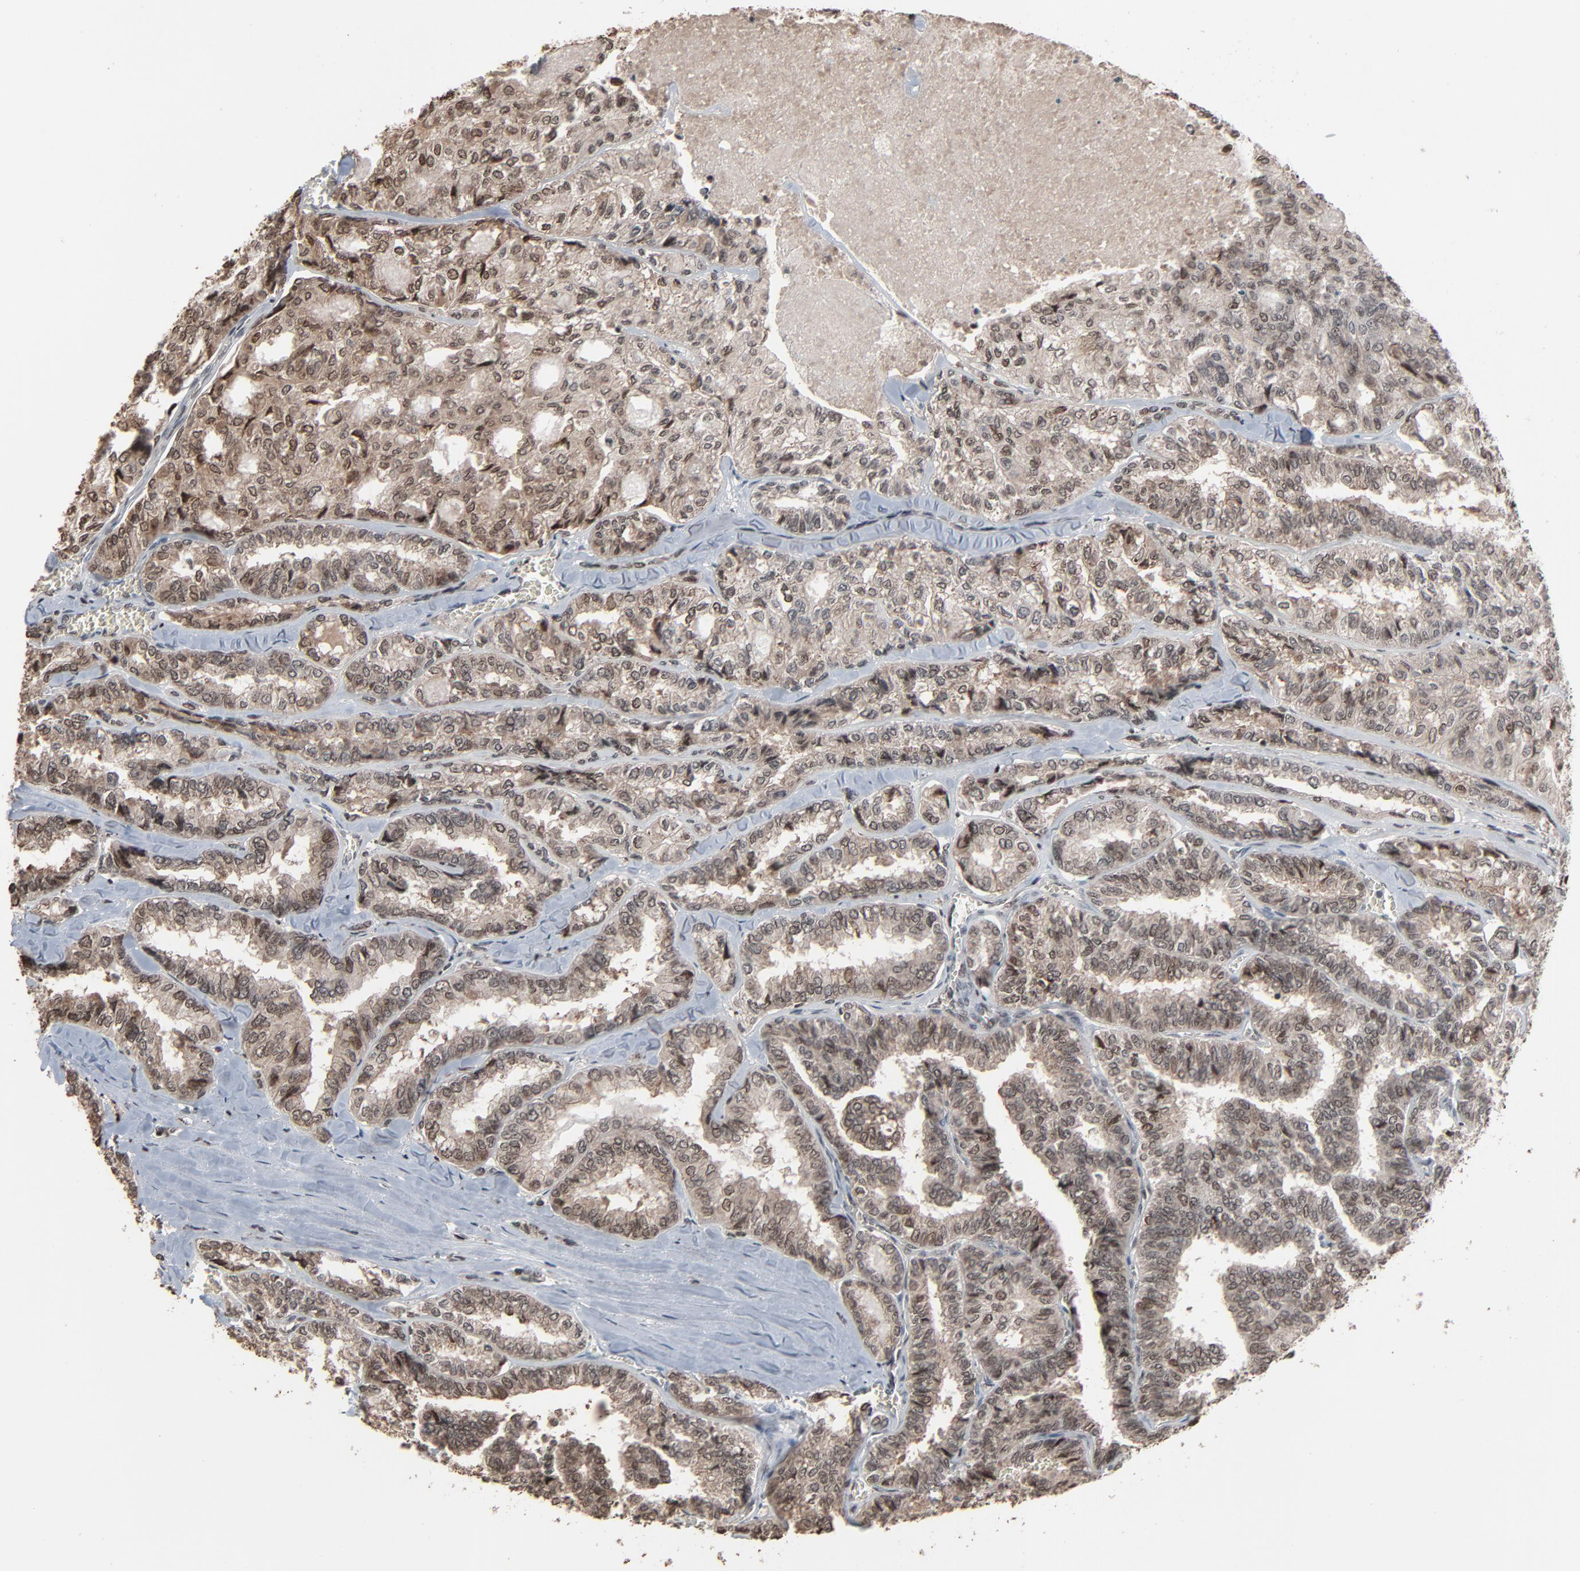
{"staining": {"intensity": "moderate", "quantity": ">75%", "location": "cytoplasmic/membranous,nuclear"}, "tissue": "thyroid cancer", "cell_type": "Tumor cells", "image_type": "cancer", "snomed": [{"axis": "morphology", "description": "Papillary adenocarcinoma, NOS"}, {"axis": "topography", "description": "Thyroid gland"}], "caption": "Immunohistochemistry (IHC) (DAB (3,3'-diaminobenzidine)) staining of thyroid papillary adenocarcinoma reveals moderate cytoplasmic/membranous and nuclear protein positivity in approximately >75% of tumor cells.", "gene": "RPS6KA3", "patient": {"sex": "female", "age": 35}}